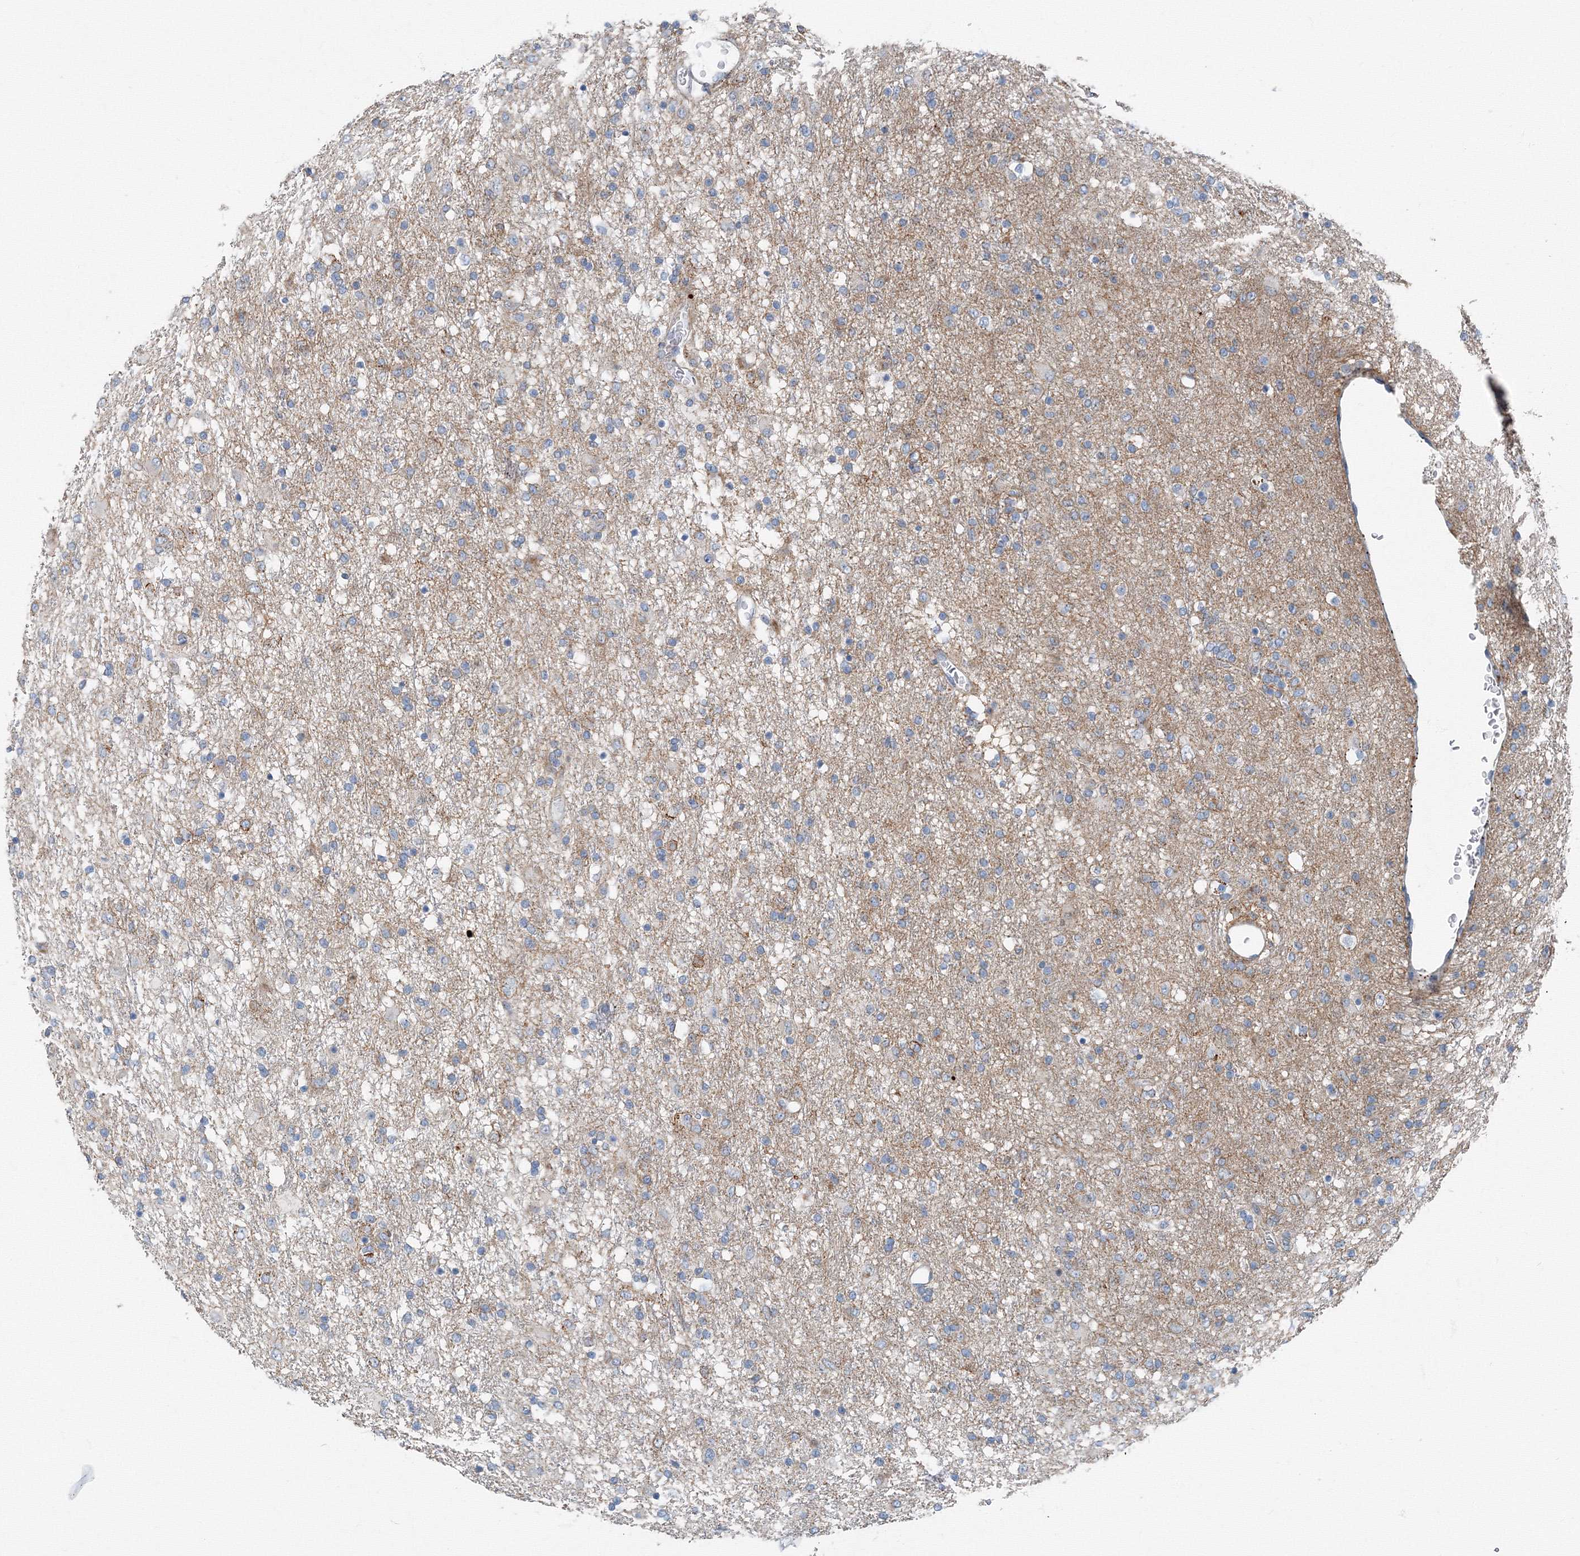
{"staining": {"intensity": "negative", "quantity": "none", "location": "none"}, "tissue": "glioma", "cell_type": "Tumor cells", "image_type": "cancer", "snomed": [{"axis": "morphology", "description": "Glioma, malignant, Low grade"}, {"axis": "topography", "description": "Brain"}], "caption": "The photomicrograph shows no staining of tumor cells in malignant glioma (low-grade).", "gene": "AASDH", "patient": {"sex": "male", "age": 65}}